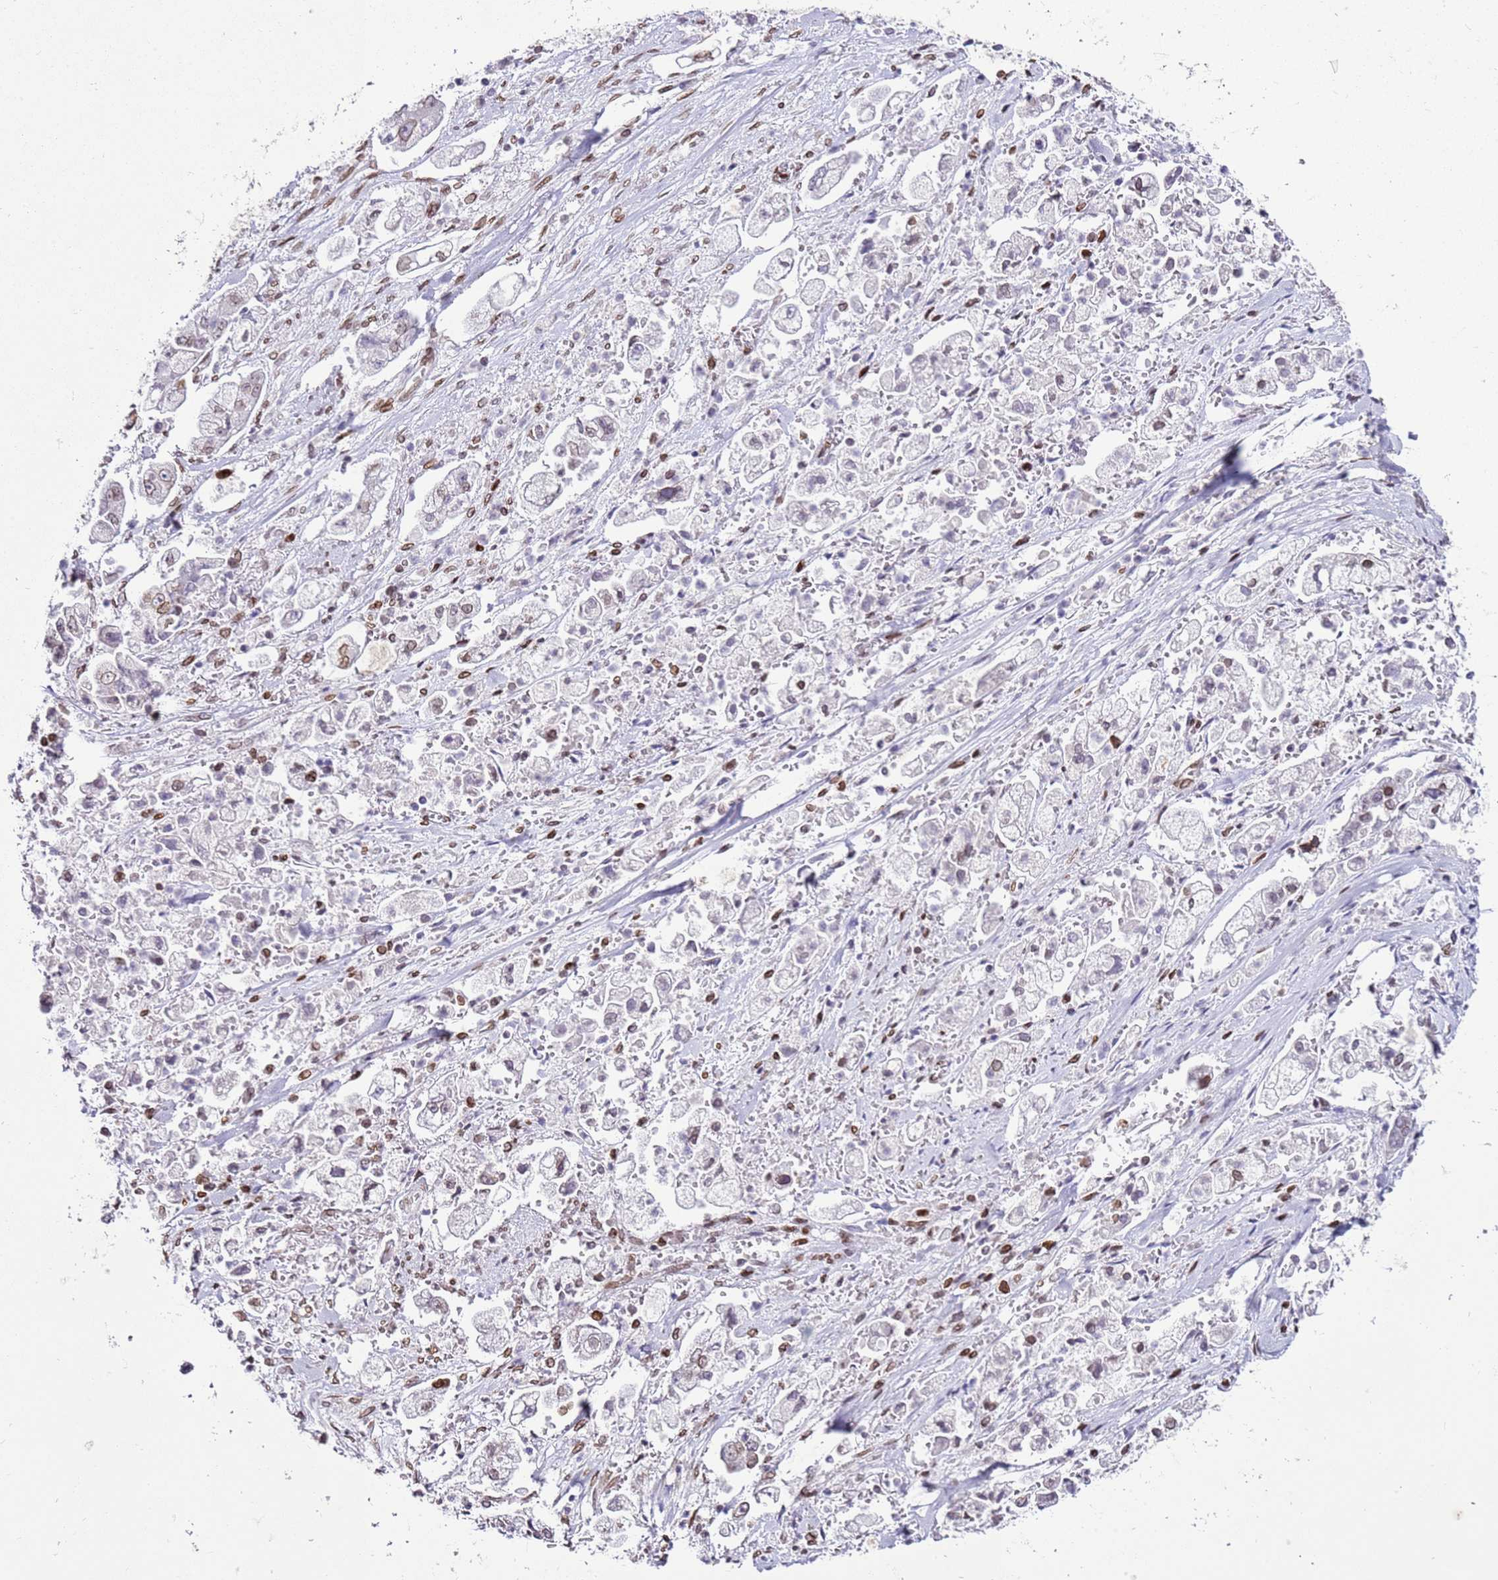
{"staining": {"intensity": "moderate", "quantity": "<25%", "location": "cytoplasmic/membranous,nuclear"}, "tissue": "stomach cancer", "cell_type": "Tumor cells", "image_type": "cancer", "snomed": [{"axis": "morphology", "description": "Adenocarcinoma, NOS"}, {"axis": "topography", "description": "Stomach"}], "caption": "Tumor cells demonstrate low levels of moderate cytoplasmic/membranous and nuclear staining in about <25% of cells in stomach adenocarcinoma.", "gene": "POU6F1", "patient": {"sex": "male", "age": 62}}